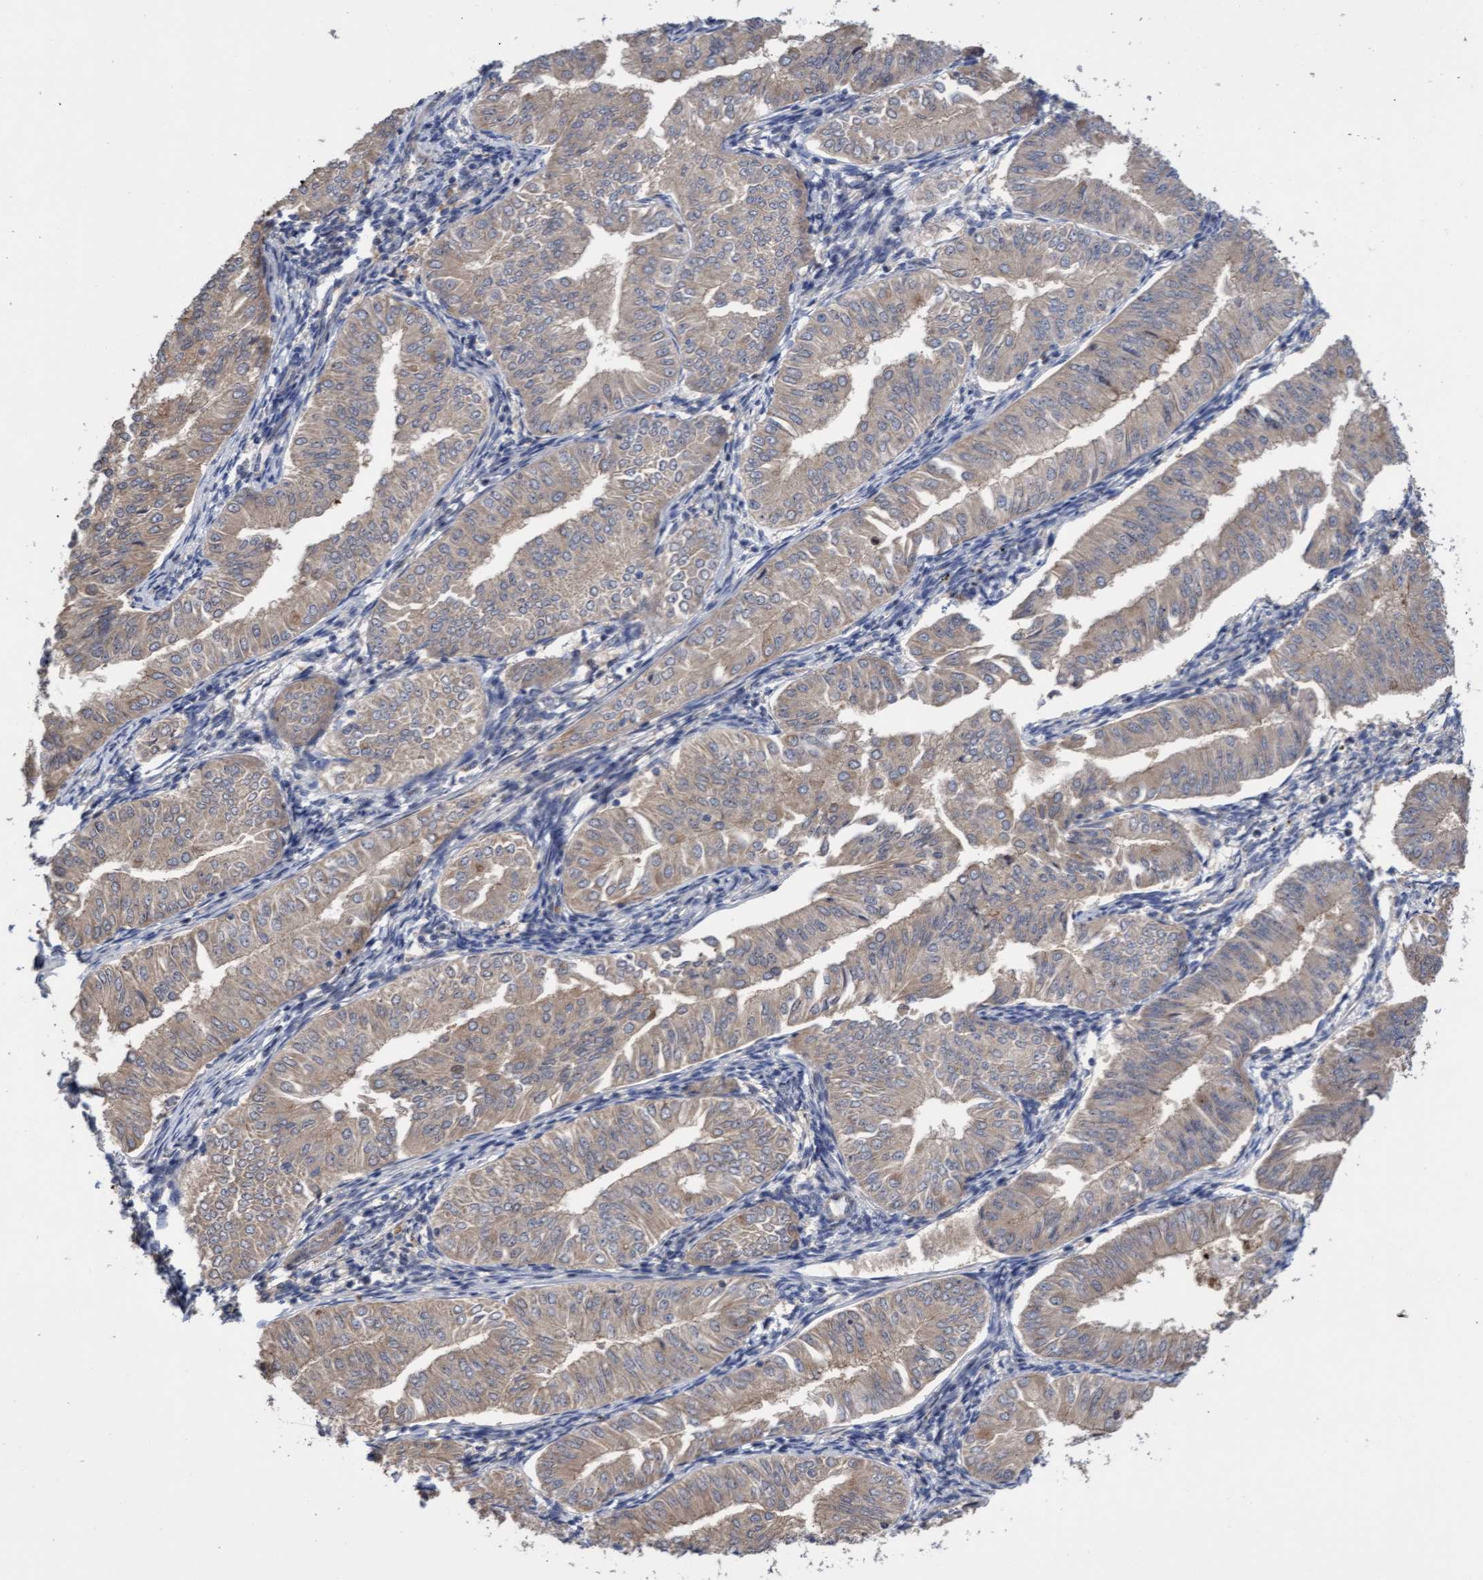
{"staining": {"intensity": "weak", "quantity": ">75%", "location": "cytoplasmic/membranous"}, "tissue": "endometrial cancer", "cell_type": "Tumor cells", "image_type": "cancer", "snomed": [{"axis": "morphology", "description": "Normal tissue, NOS"}, {"axis": "morphology", "description": "Adenocarcinoma, NOS"}, {"axis": "topography", "description": "Endometrium"}], "caption": "Tumor cells demonstrate weak cytoplasmic/membranous positivity in about >75% of cells in adenocarcinoma (endometrial).", "gene": "ITFG1", "patient": {"sex": "female", "age": 53}}